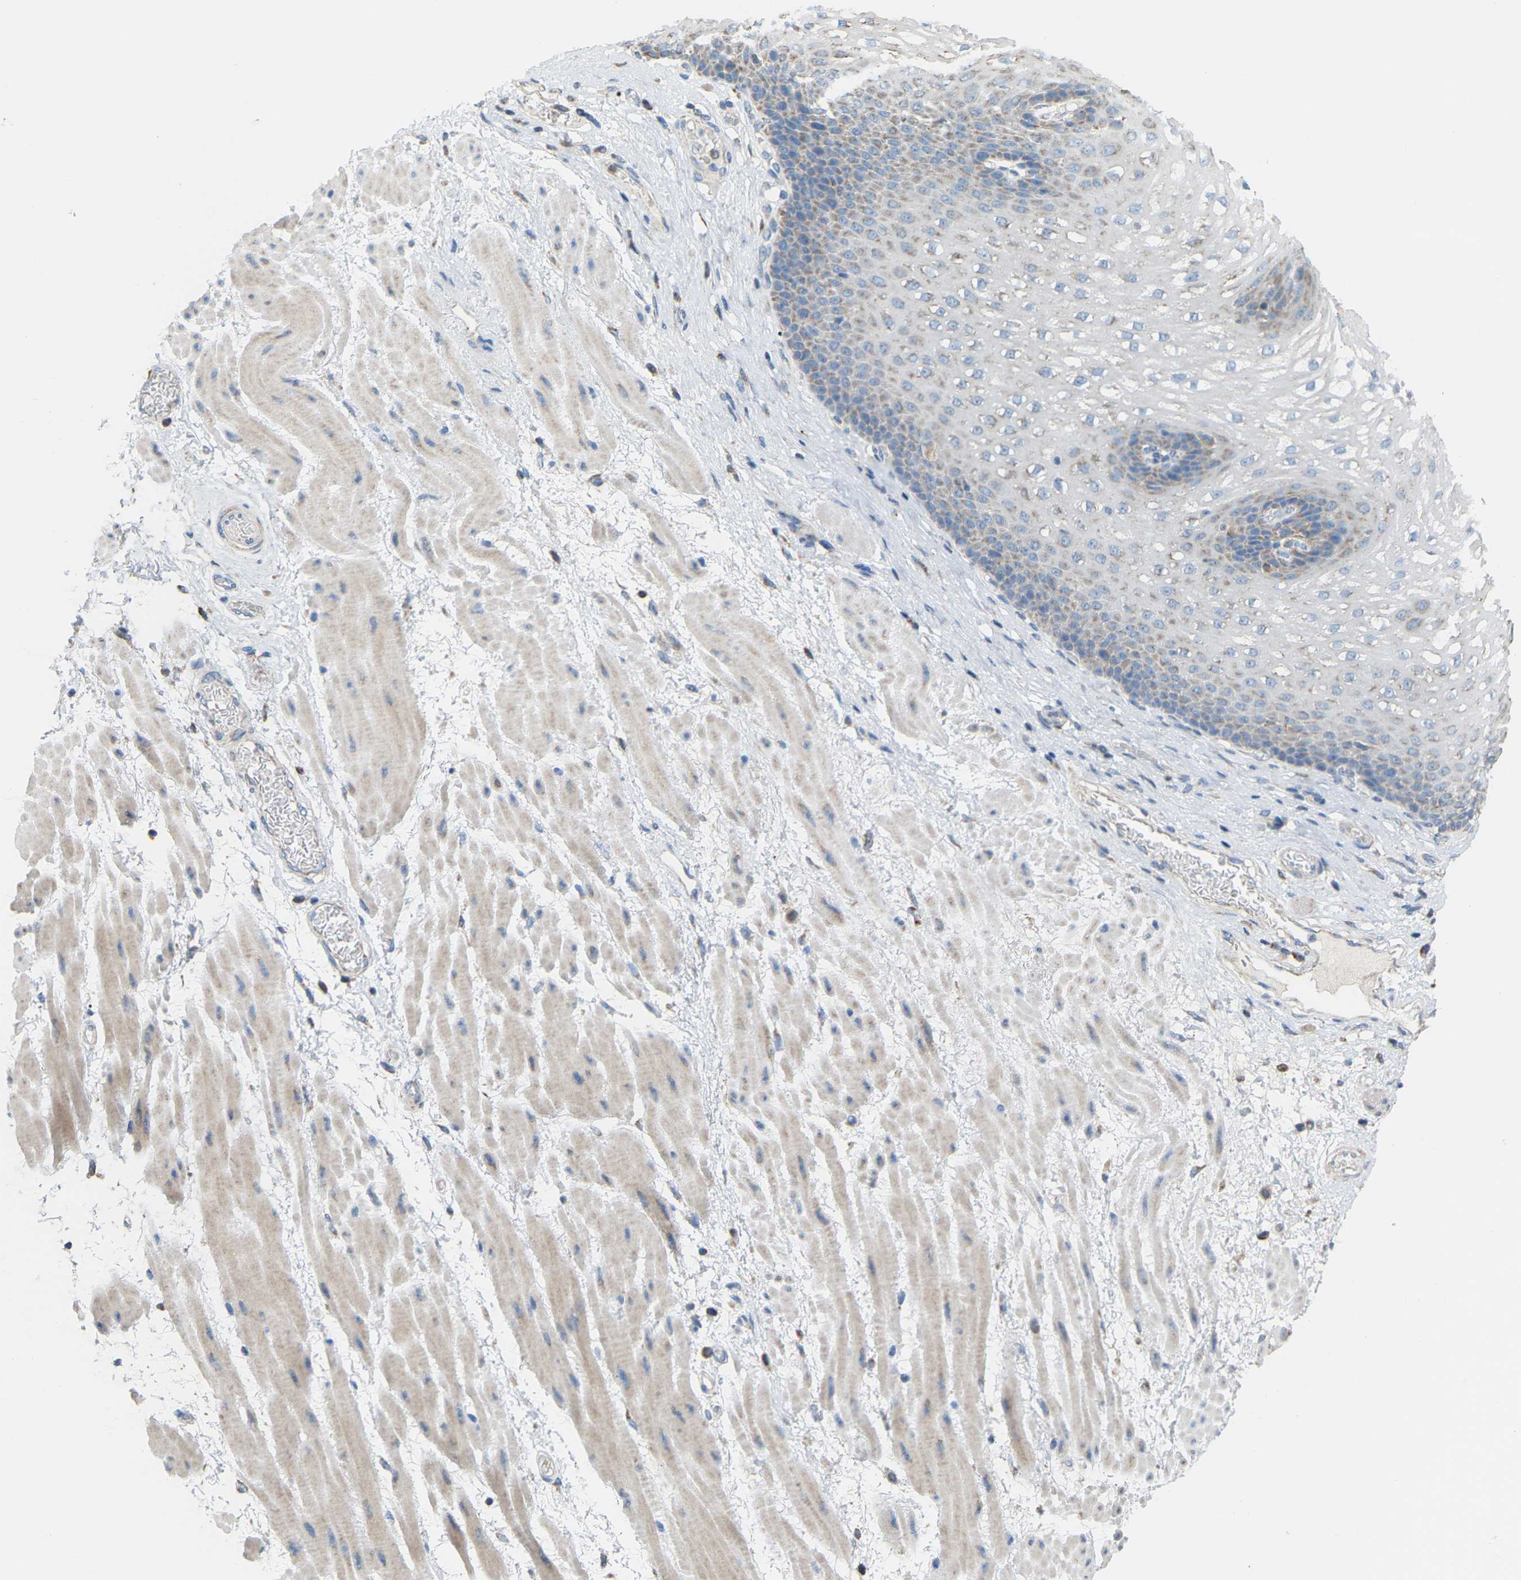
{"staining": {"intensity": "negative", "quantity": "none", "location": "none"}, "tissue": "esophagus", "cell_type": "Squamous epithelial cells", "image_type": "normal", "snomed": [{"axis": "morphology", "description": "Normal tissue, NOS"}, {"axis": "topography", "description": "Esophagus"}], "caption": "The histopathology image shows no staining of squamous epithelial cells in benign esophagus.", "gene": "CROT", "patient": {"sex": "male", "age": 48}}